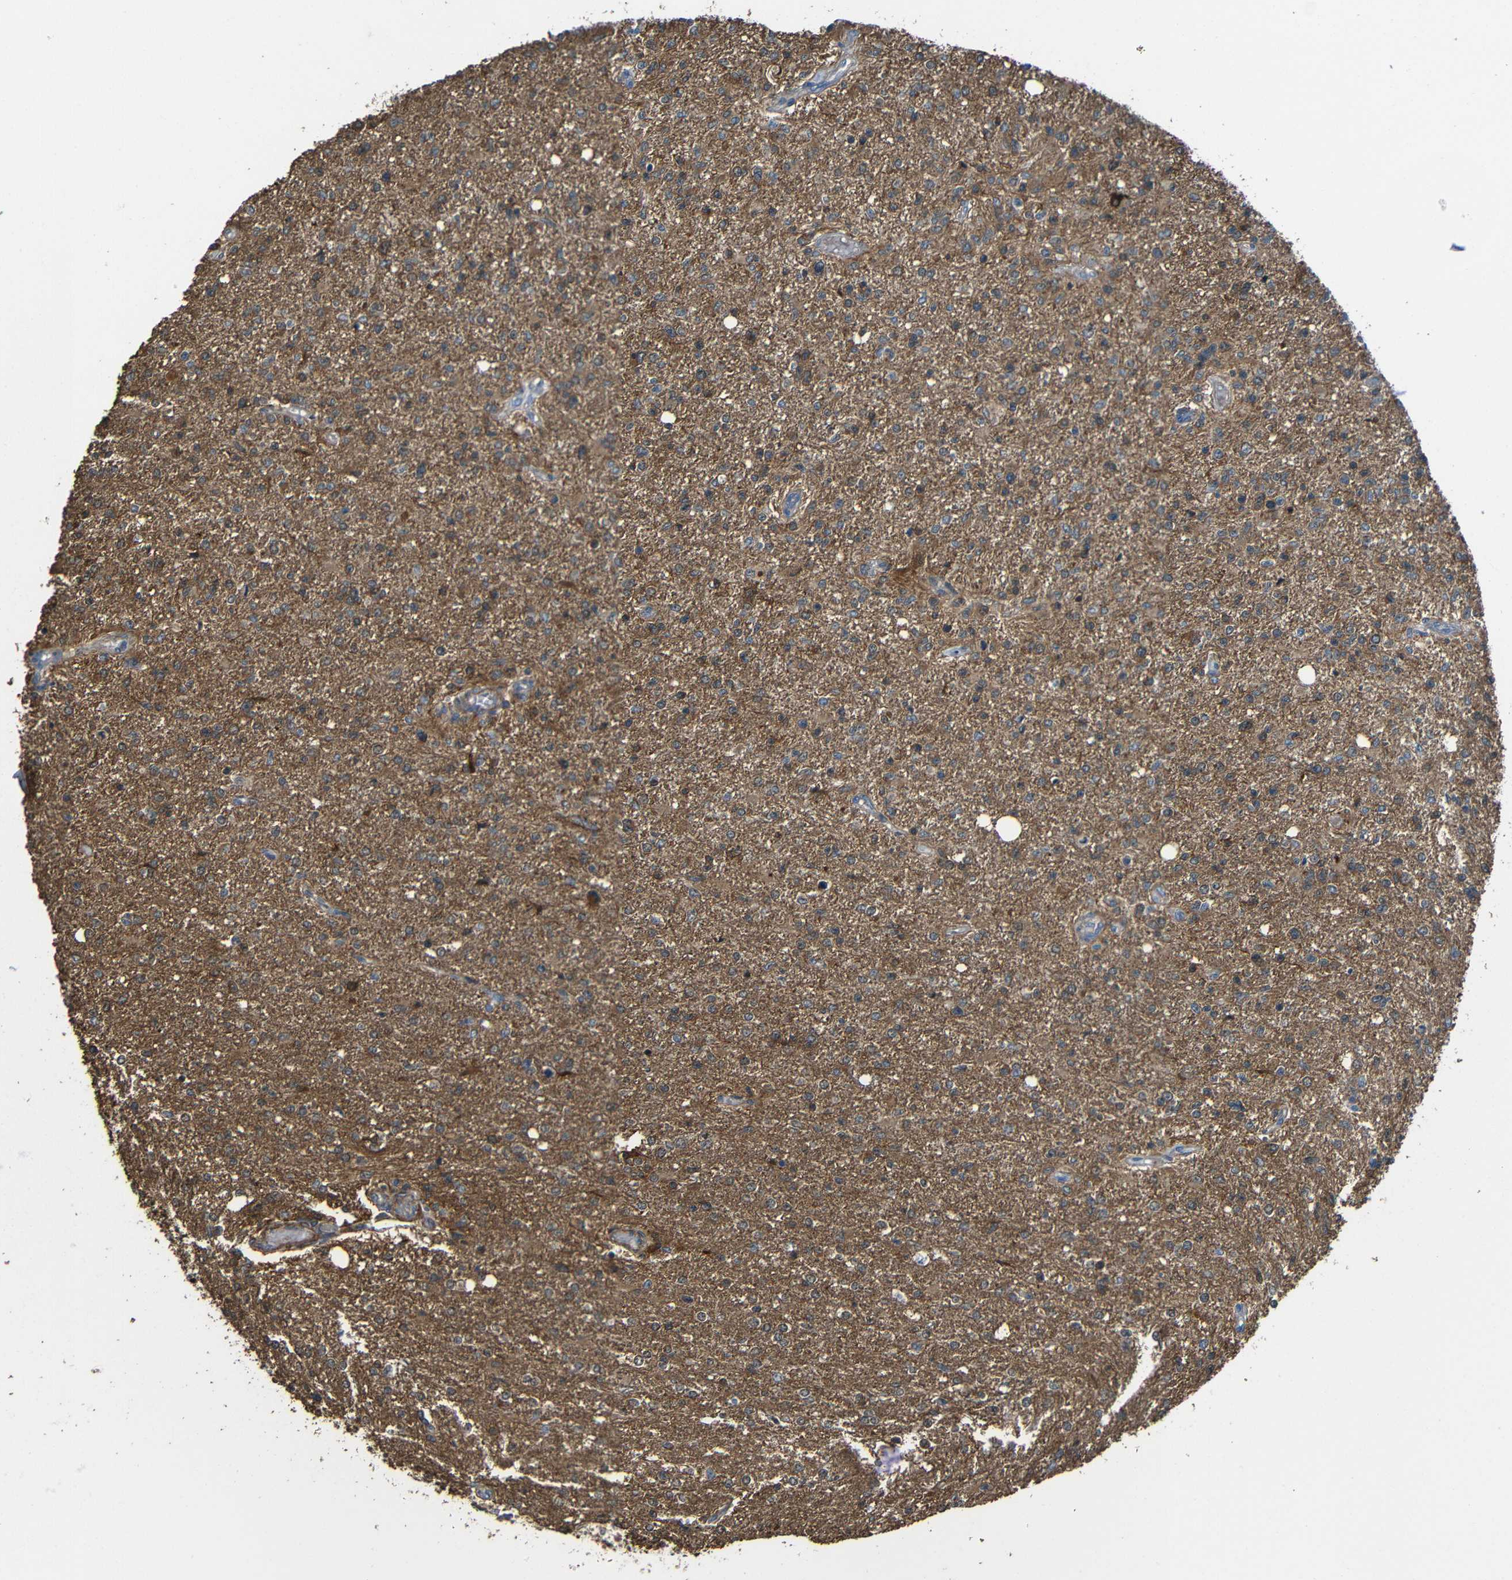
{"staining": {"intensity": "moderate", "quantity": "25%-75%", "location": "cytoplasmic/membranous"}, "tissue": "glioma", "cell_type": "Tumor cells", "image_type": "cancer", "snomed": [{"axis": "morphology", "description": "Glioma, malignant, High grade"}, {"axis": "topography", "description": "Cerebral cortex"}], "caption": "Human malignant glioma (high-grade) stained with a brown dye displays moderate cytoplasmic/membranous positive staining in approximately 25%-75% of tumor cells.", "gene": "GDI1", "patient": {"sex": "male", "age": 76}}